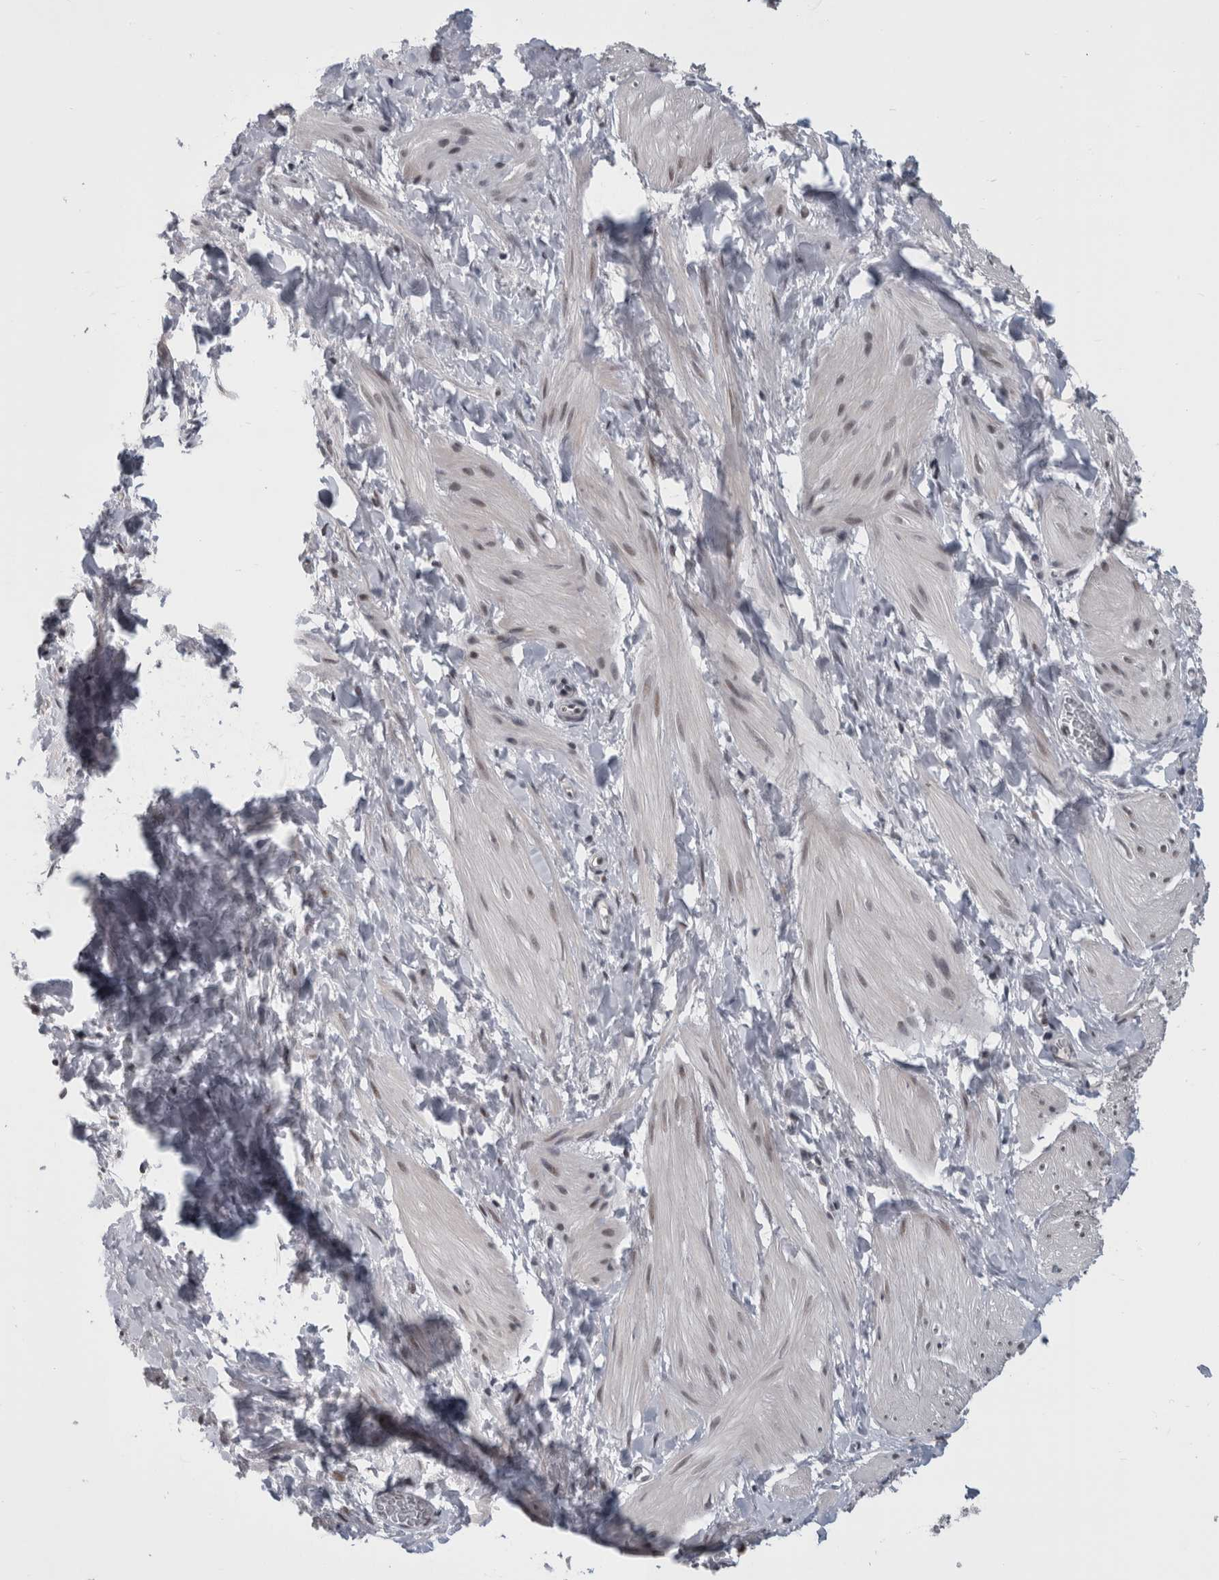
{"staining": {"intensity": "weak", "quantity": "<25%", "location": "nuclear"}, "tissue": "smooth muscle", "cell_type": "Smooth muscle cells", "image_type": "normal", "snomed": [{"axis": "morphology", "description": "Normal tissue, NOS"}, {"axis": "topography", "description": "Smooth muscle"}], "caption": "This photomicrograph is of normal smooth muscle stained with IHC to label a protein in brown with the nuclei are counter-stained blue. There is no staining in smooth muscle cells. (Stains: DAB (3,3'-diaminobenzidine) immunohistochemistry with hematoxylin counter stain, Microscopy: brightfield microscopy at high magnification).", "gene": "ARID4B", "patient": {"sex": "male", "age": 16}}